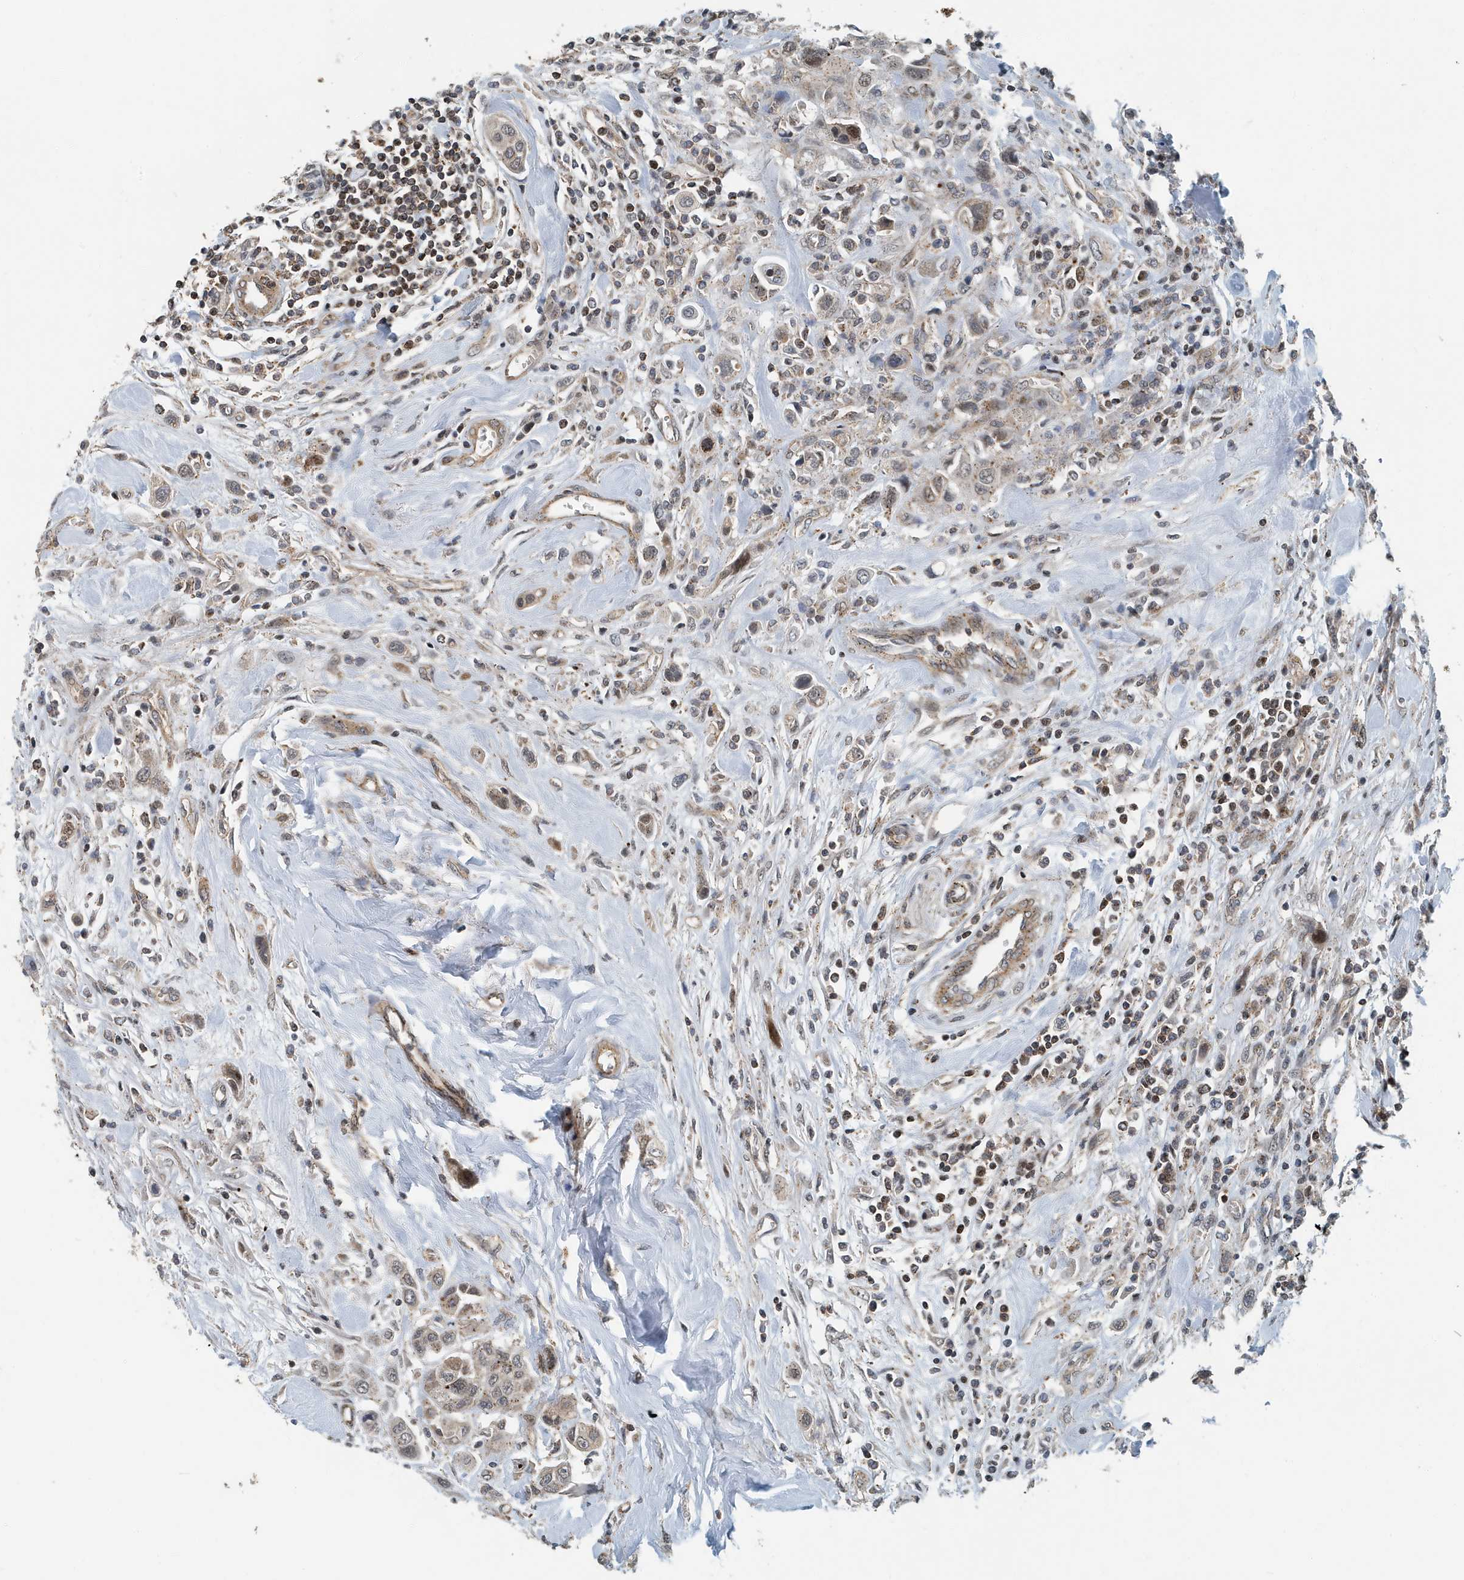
{"staining": {"intensity": "weak", "quantity": "25%-75%", "location": "cytoplasmic/membranous"}, "tissue": "urothelial cancer", "cell_type": "Tumor cells", "image_type": "cancer", "snomed": [{"axis": "morphology", "description": "Urothelial carcinoma, High grade"}, {"axis": "topography", "description": "Urinary bladder"}], "caption": "Urothelial carcinoma (high-grade) stained for a protein (brown) exhibits weak cytoplasmic/membranous positive staining in about 25%-75% of tumor cells.", "gene": "KIF15", "patient": {"sex": "male", "age": 50}}